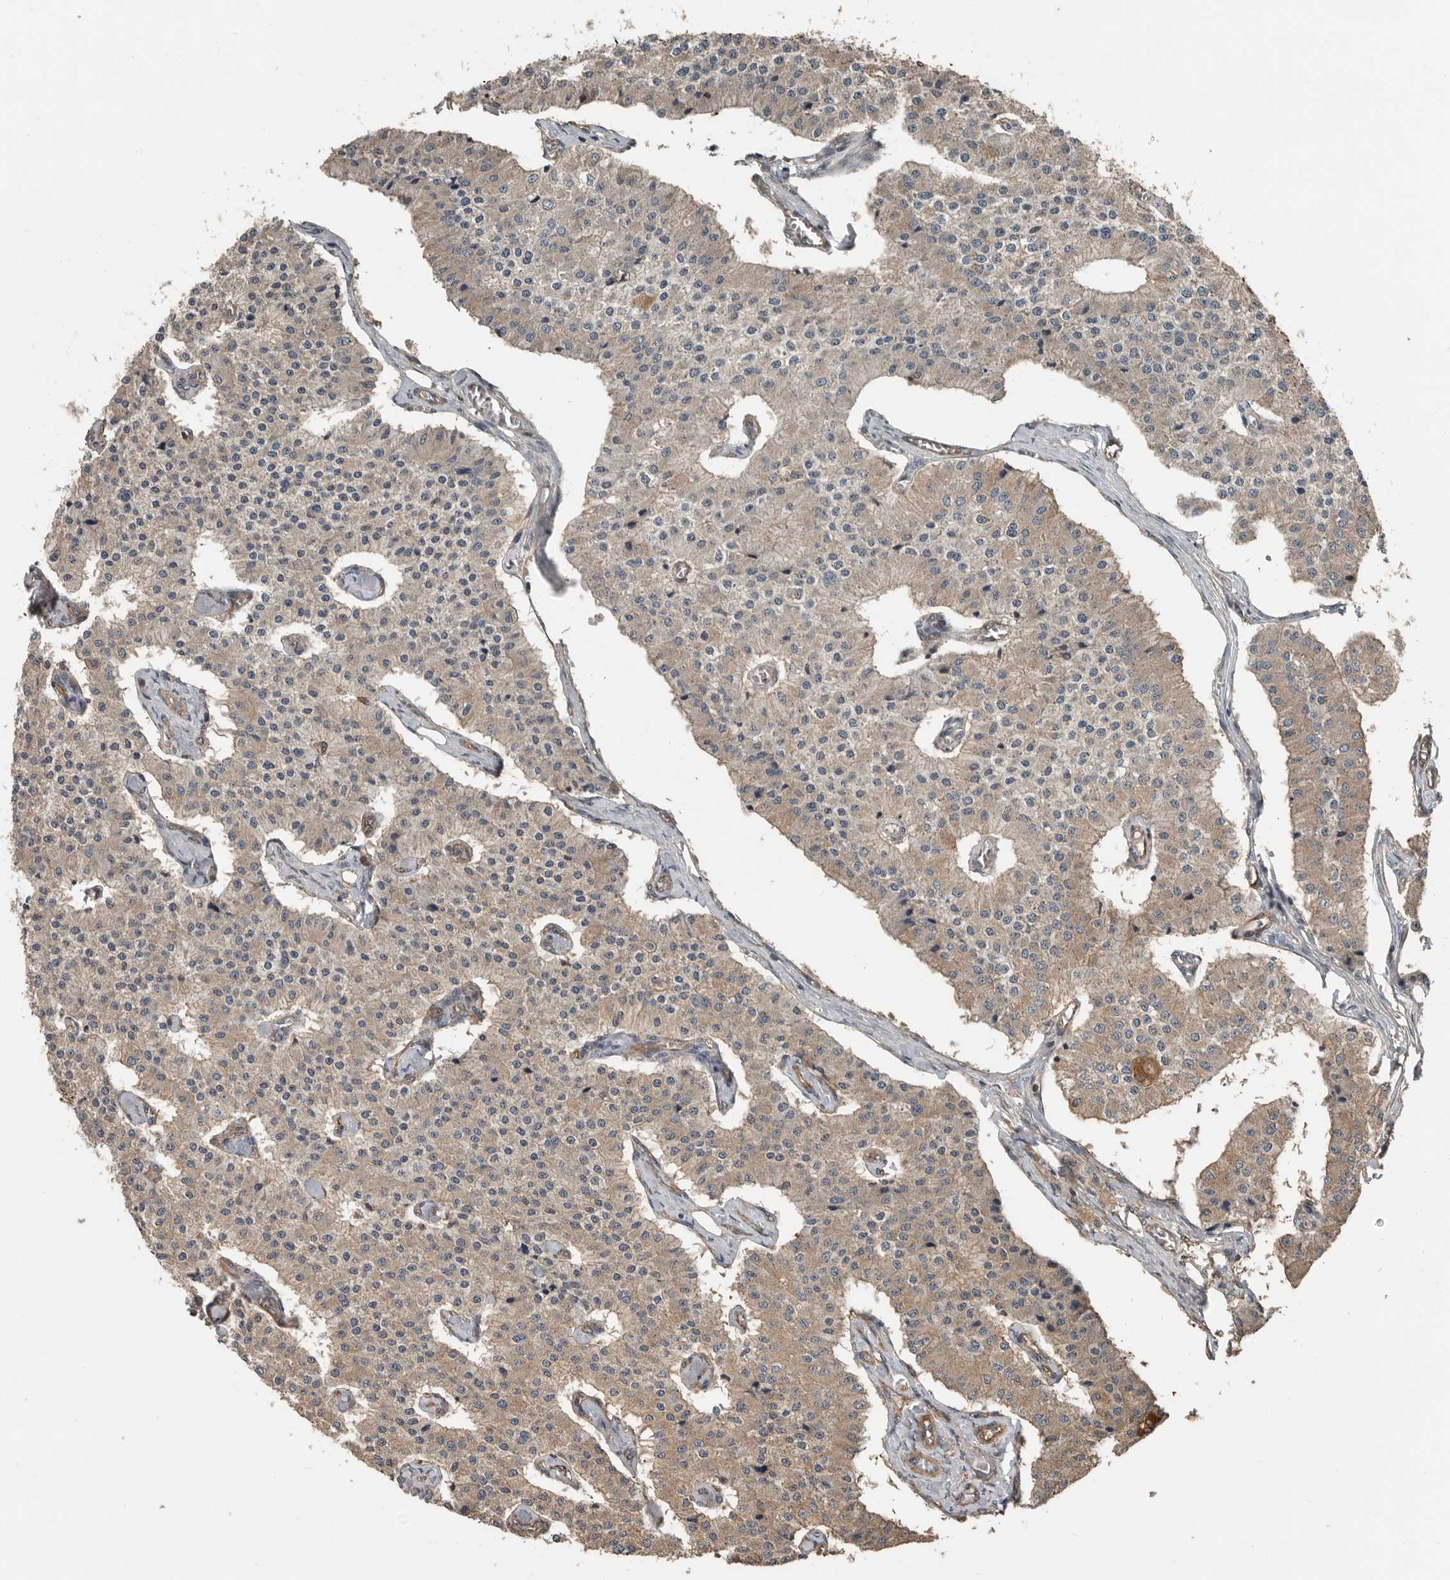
{"staining": {"intensity": "weak", "quantity": "25%-75%", "location": "cytoplasmic/membranous"}, "tissue": "carcinoid", "cell_type": "Tumor cells", "image_type": "cancer", "snomed": [{"axis": "morphology", "description": "Carcinoid, malignant, NOS"}, {"axis": "topography", "description": "Colon"}], "caption": "High-magnification brightfield microscopy of carcinoid stained with DAB (brown) and counterstained with hematoxylin (blue). tumor cells exhibit weak cytoplasmic/membranous expression is seen in about25%-75% of cells.", "gene": "YOD1", "patient": {"sex": "female", "age": 52}}